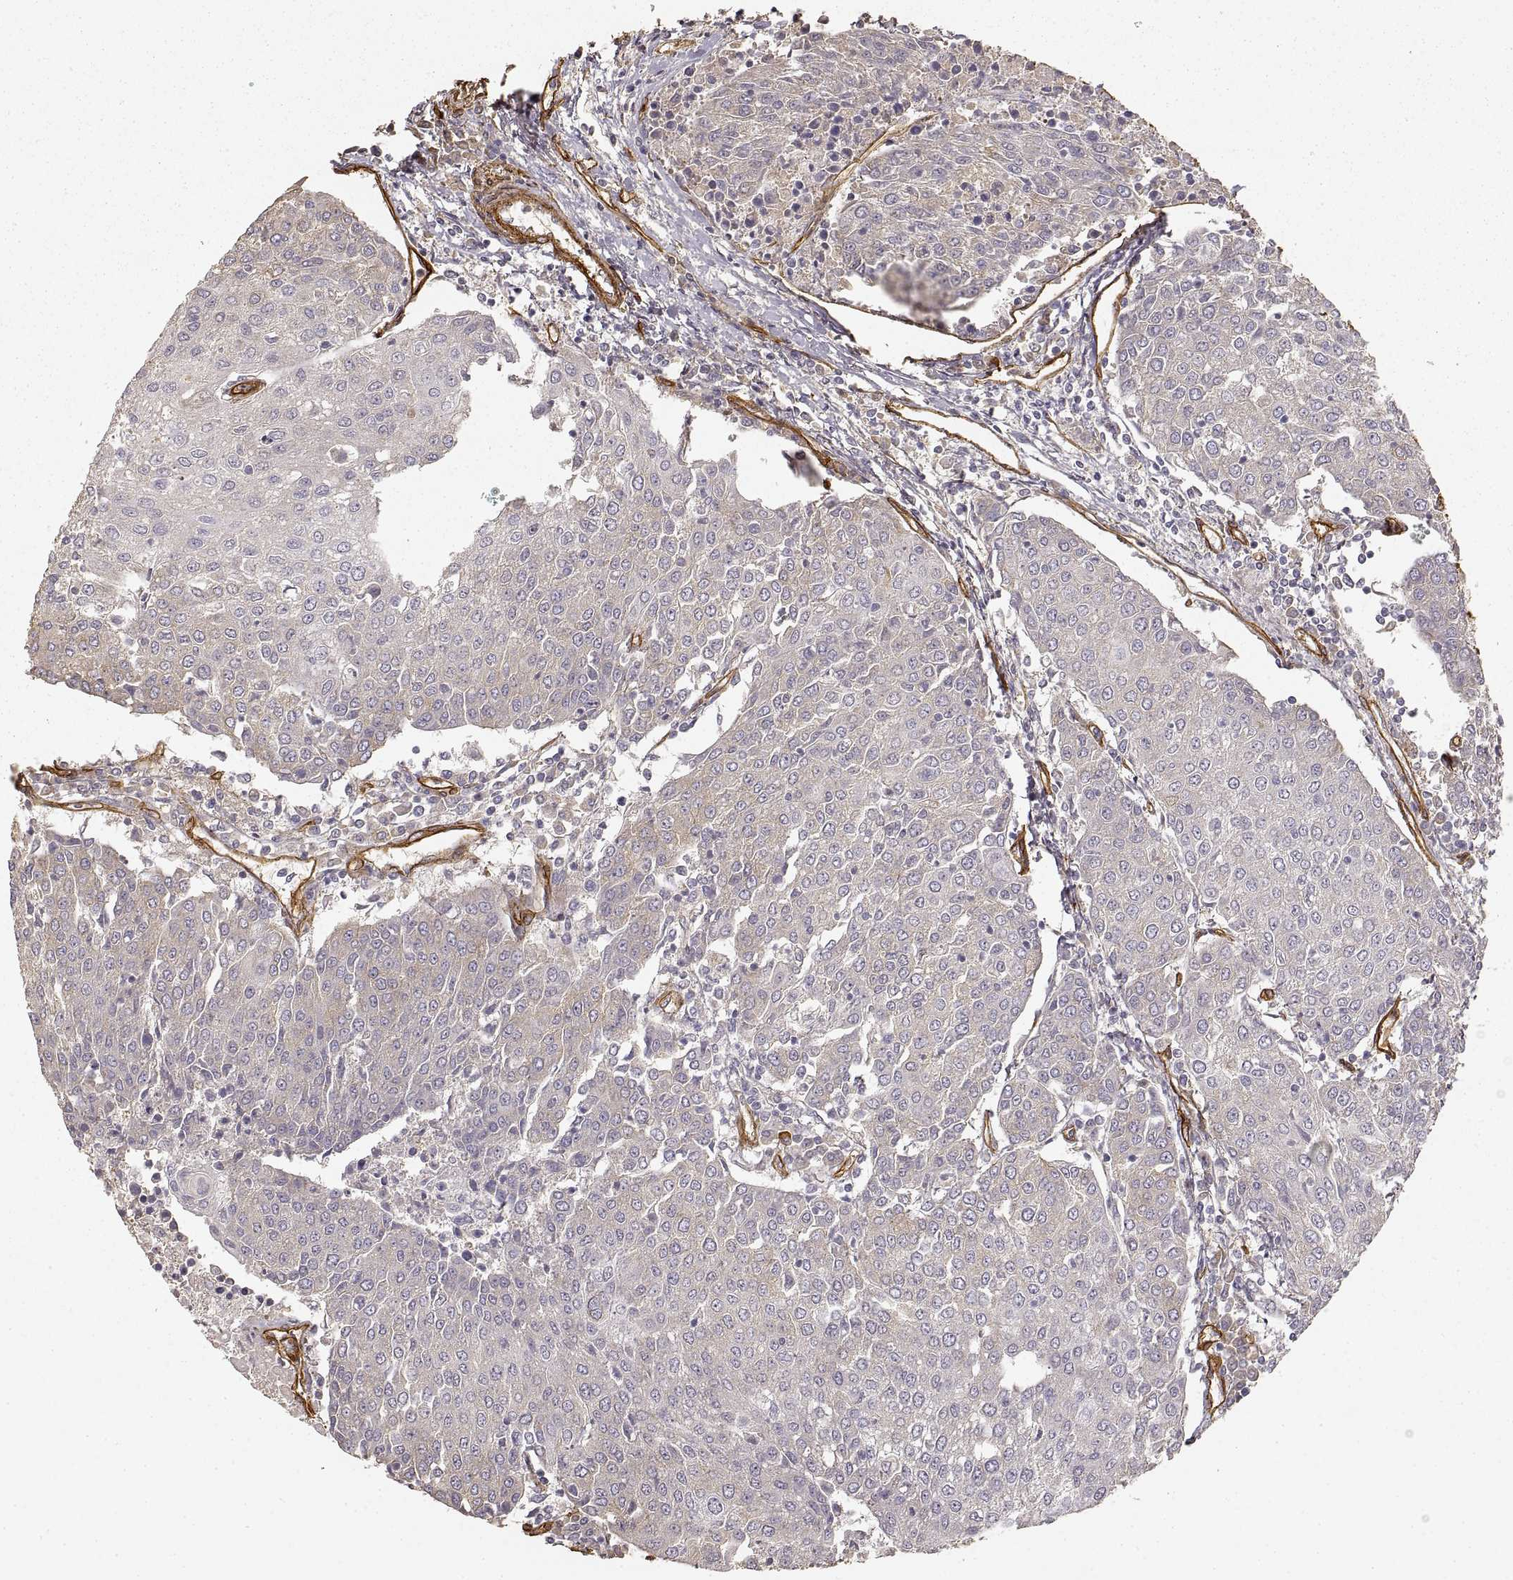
{"staining": {"intensity": "weak", "quantity": "25%-75%", "location": "cytoplasmic/membranous"}, "tissue": "urothelial cancer", "cell_type": "Tumor cells", "image_type": "cancer", "snomed": [{"axis": "morphology", "description": "Urothelial carcinoma, High grade"}, {"axis": "topography", "description": "Urinary bladder"}], "caption": "Immunohistochemical staining of human urothelial cancer shows weak cytoplasmic/membranous protein positivity in approximately 25%-75% of tumor cells.", "gene": "LAMA4", "patient": {"sex": "female", "age": 85}}